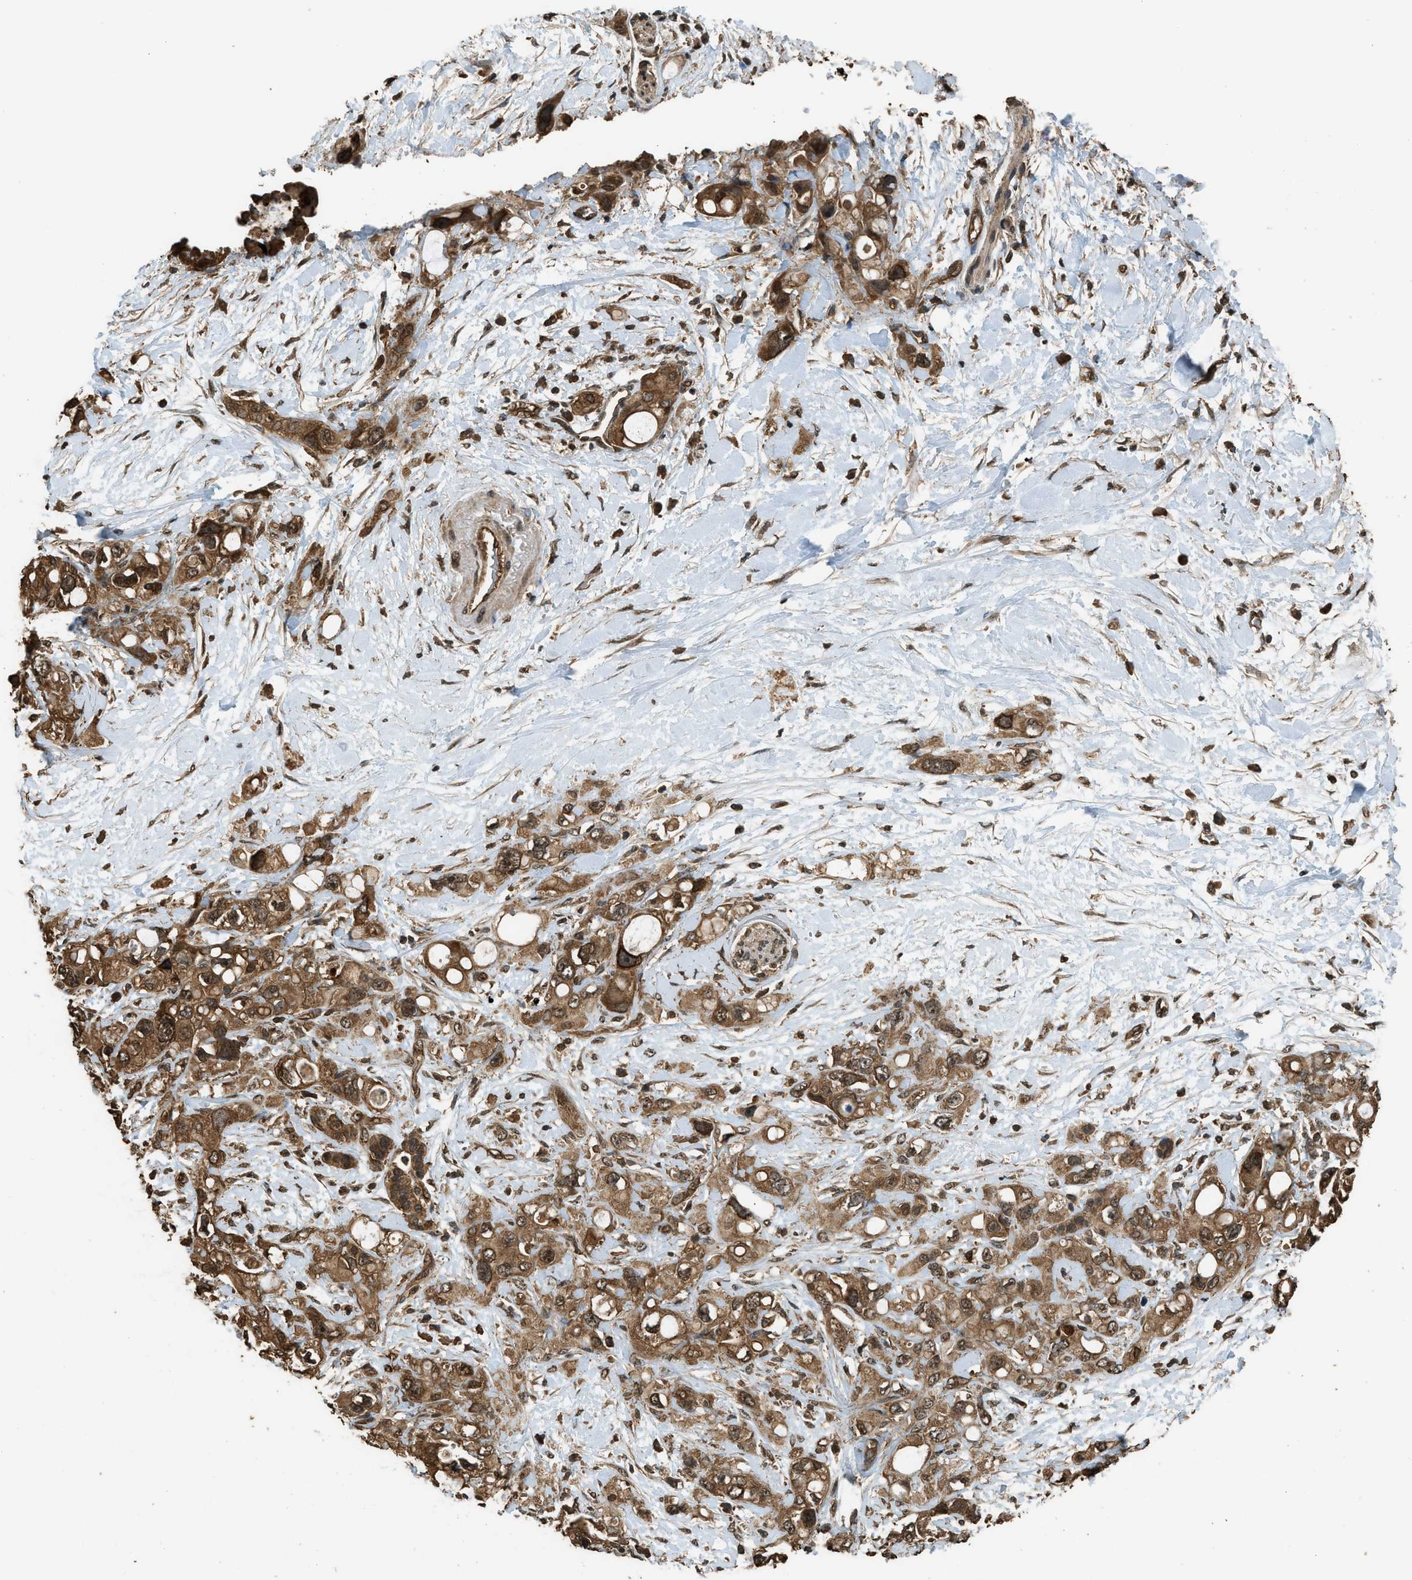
{"staining": {"intensity": "strong", "quantity": ">75%", "location": "cytoplasmic/membranous,nuclear"}, "tissue": "pancreatic cancer", "cell_type": "Tumor cells", "image_type": "cancer", "snomed": [{"axis": "morphology", "description": "Adenocarcinoma, NOS"}, {"axis": "topography", "description": "Pancreas"}], "caption": "Tumor cells display strong cytoplasmic/membranous and nuclear expression in approximately >75% of cells in pancreatic adenocarcinoma.", "gene": "MYBL2", "patient": {"sex": "female", "age": 56}}